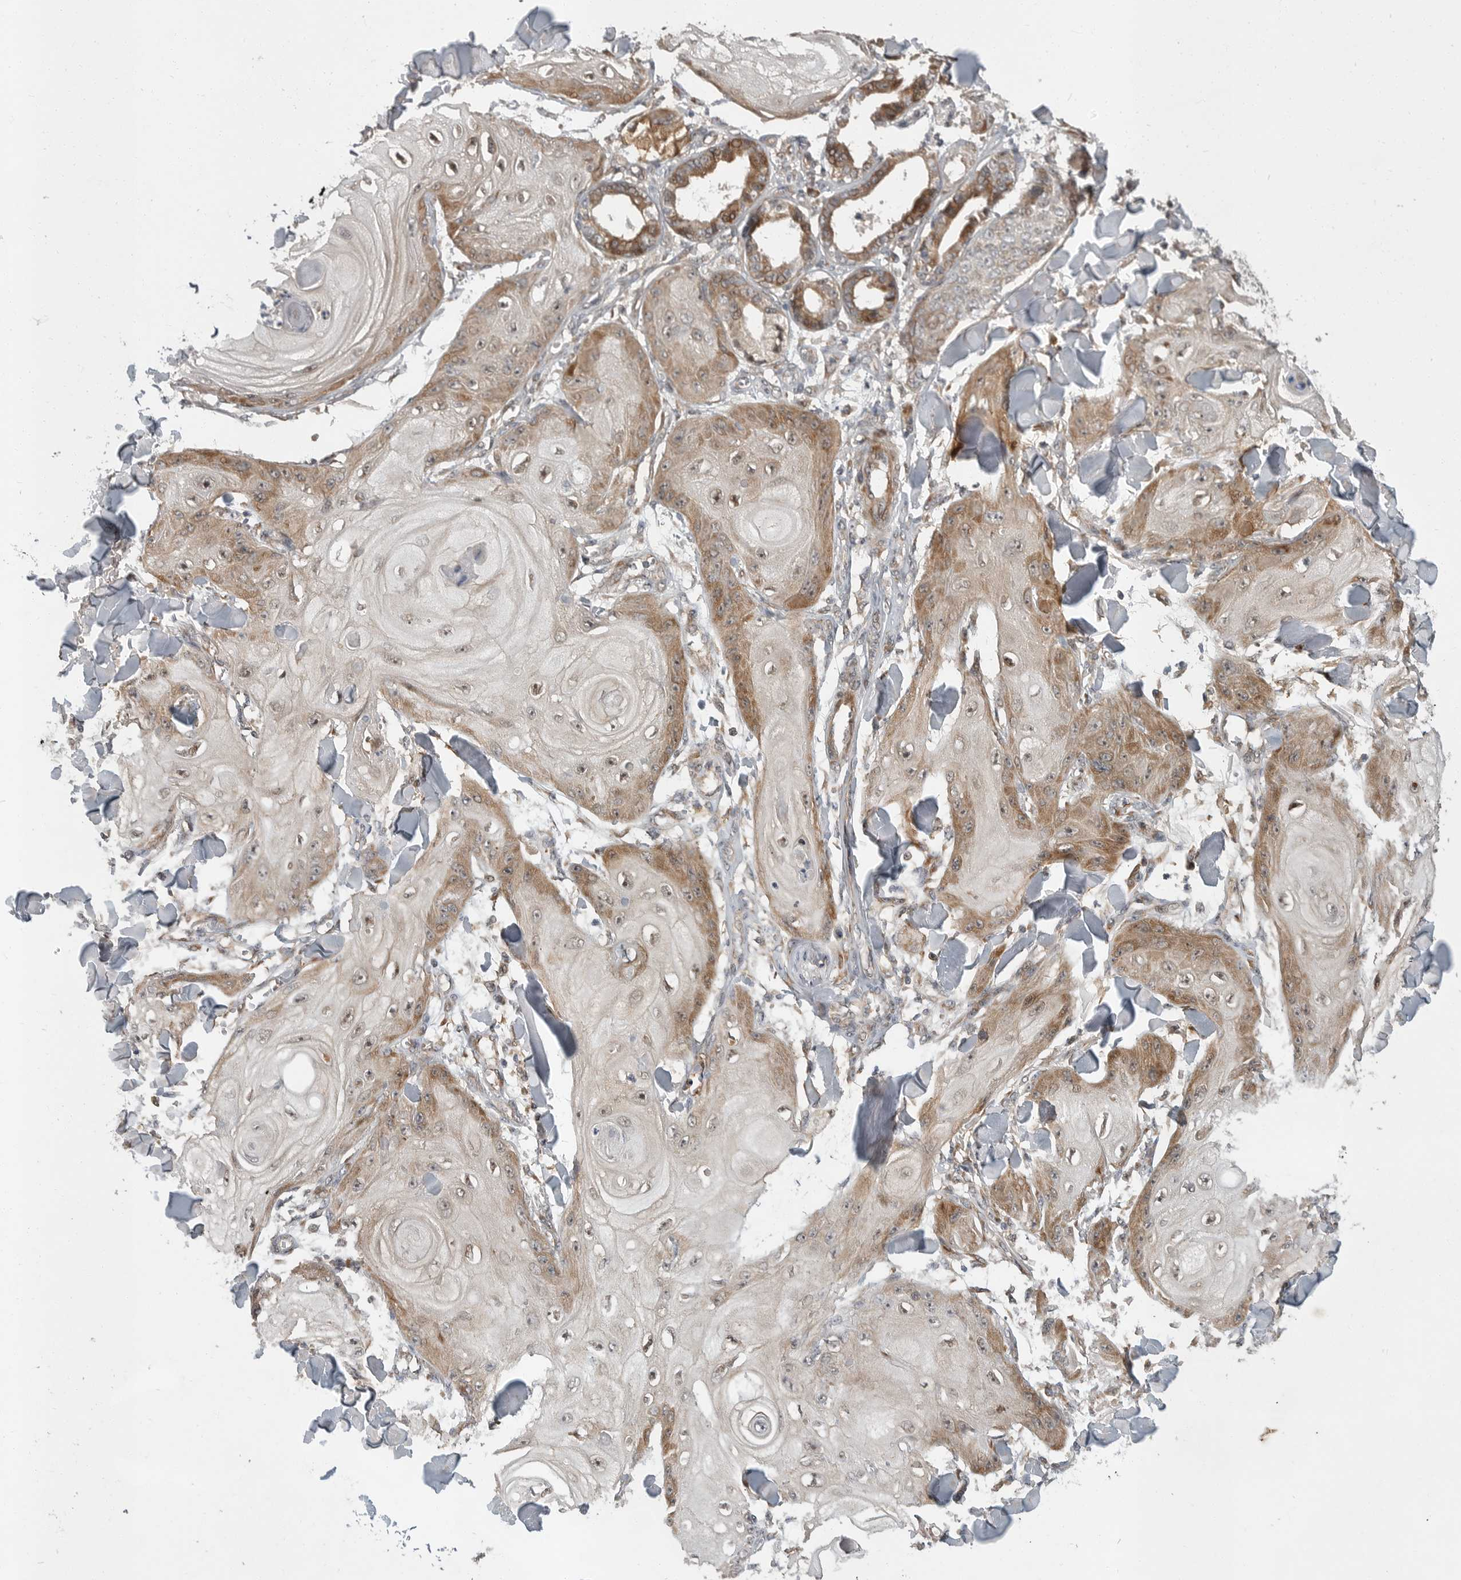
{"staining": {"intensity": "moderate", "quantity": ">75%", "location": "cytoplasmic/membranous"}, "tissue": "skin cancer", "cell_type": "Tumor cells", "image_type": "cancer", "snomed": [{"axis": "morphology", "description": "Squamous cell carcinoma, NOS"}, {"axis": "topography", "description": "Skin"}], "caption": "Human skin cancer stained with a protein marker displays moderate staining in tumor cells.", "gene": "OSBPL9", "patient": {"sex": "male", "age": 74}}